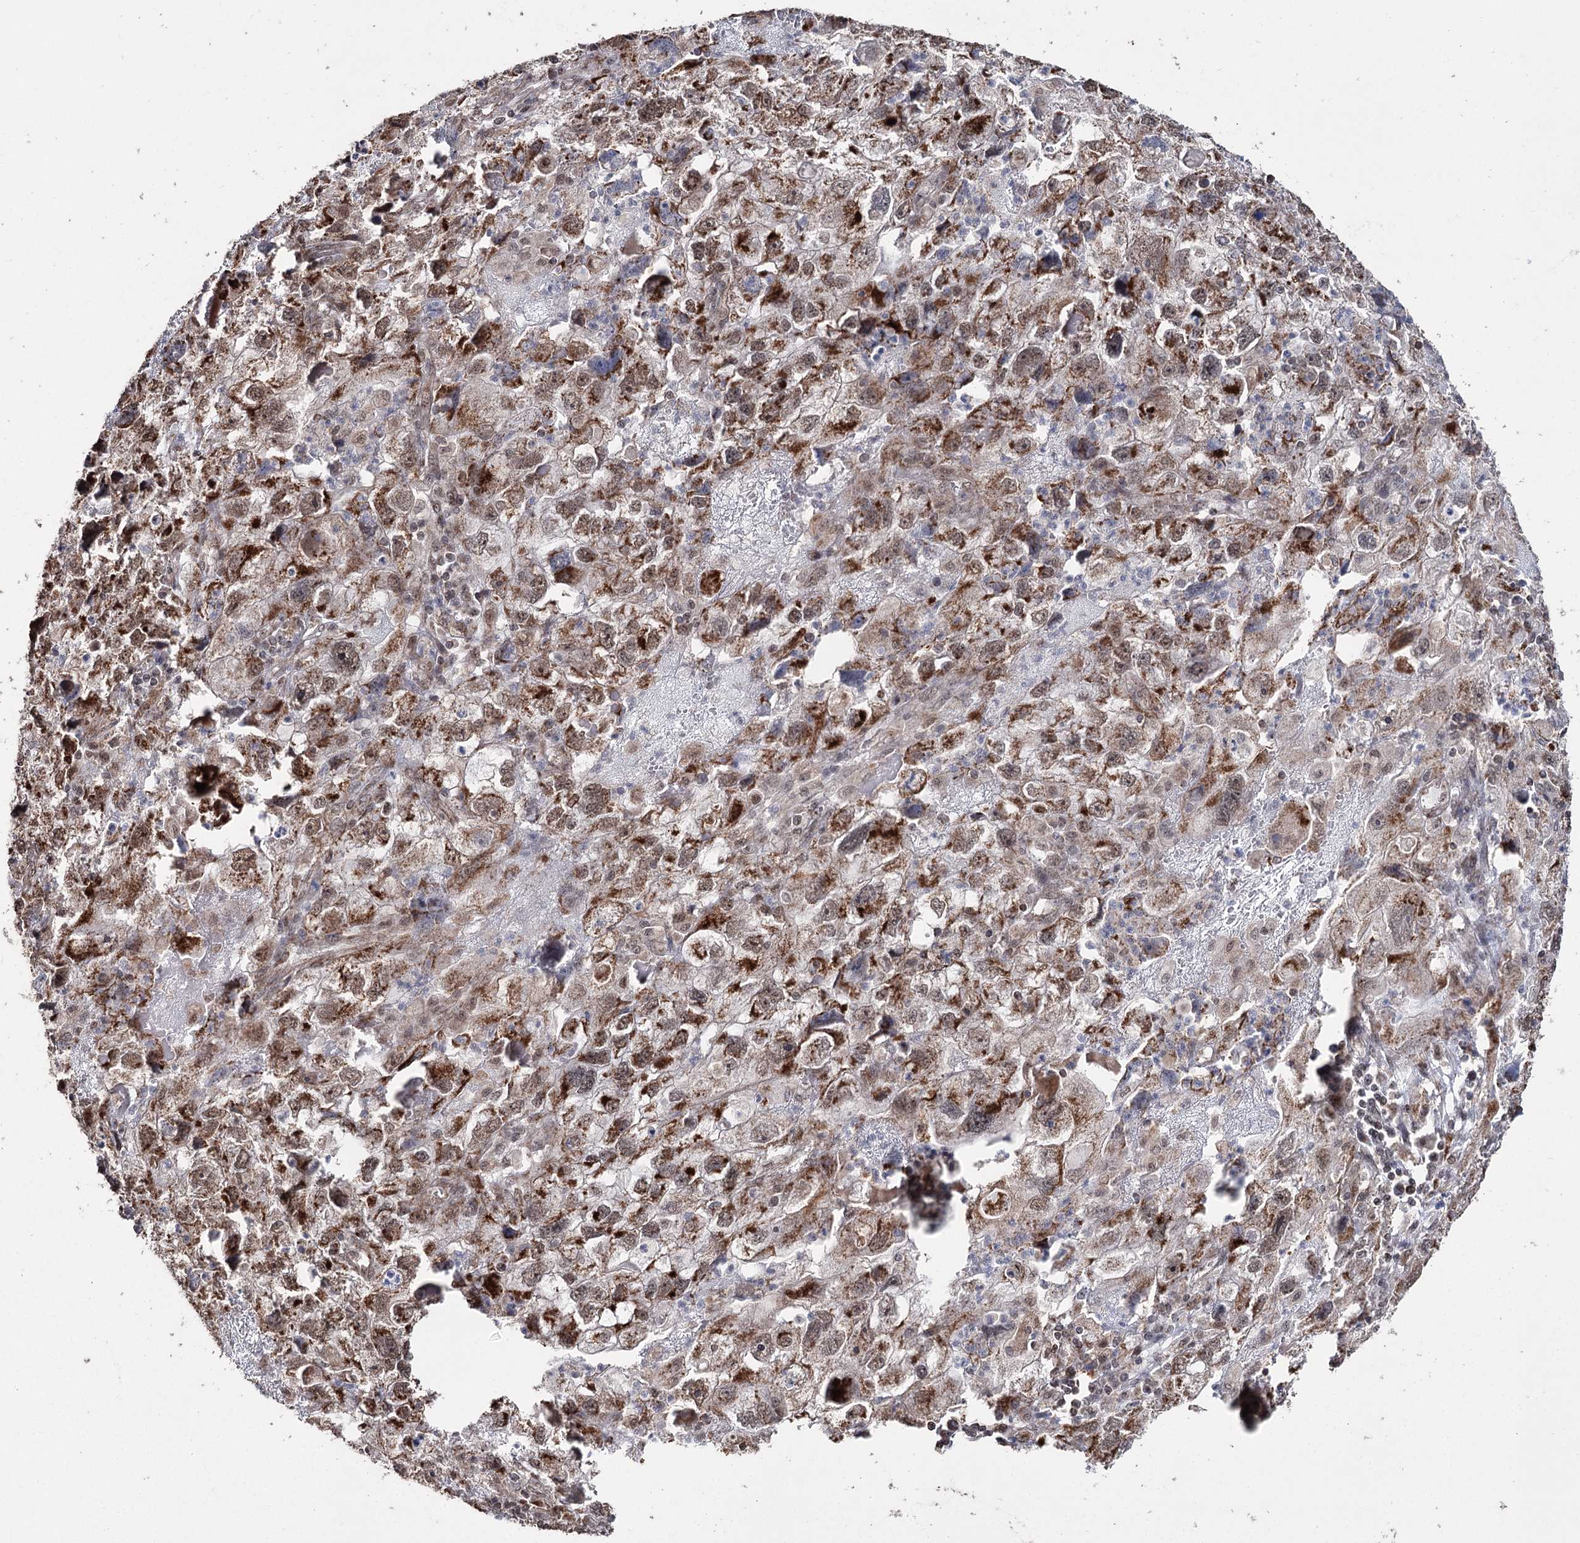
{"staining": {"intensity": "moderate", "quantity": ">75%", "location": "cytoplasmic/membranous,nuclear"}, "tissue": "endometrial cancer", "cell_type": "Tumor cells", "image_type": "cancer", "snomed": [{"axis": "morphology", "description": "Adenocarcinoma, NOS"}, {"axis": "topography", "description": "Endometrium"}], "caption": "A histopathology image of human adenocarcinoma (endometrial) stained for a protein exhibits moderate cytoplasmic/membranous and nuclear brown staining in tumor cells.", "gene": "PDHX", "patient": {"sex": "female", "age": 49}}